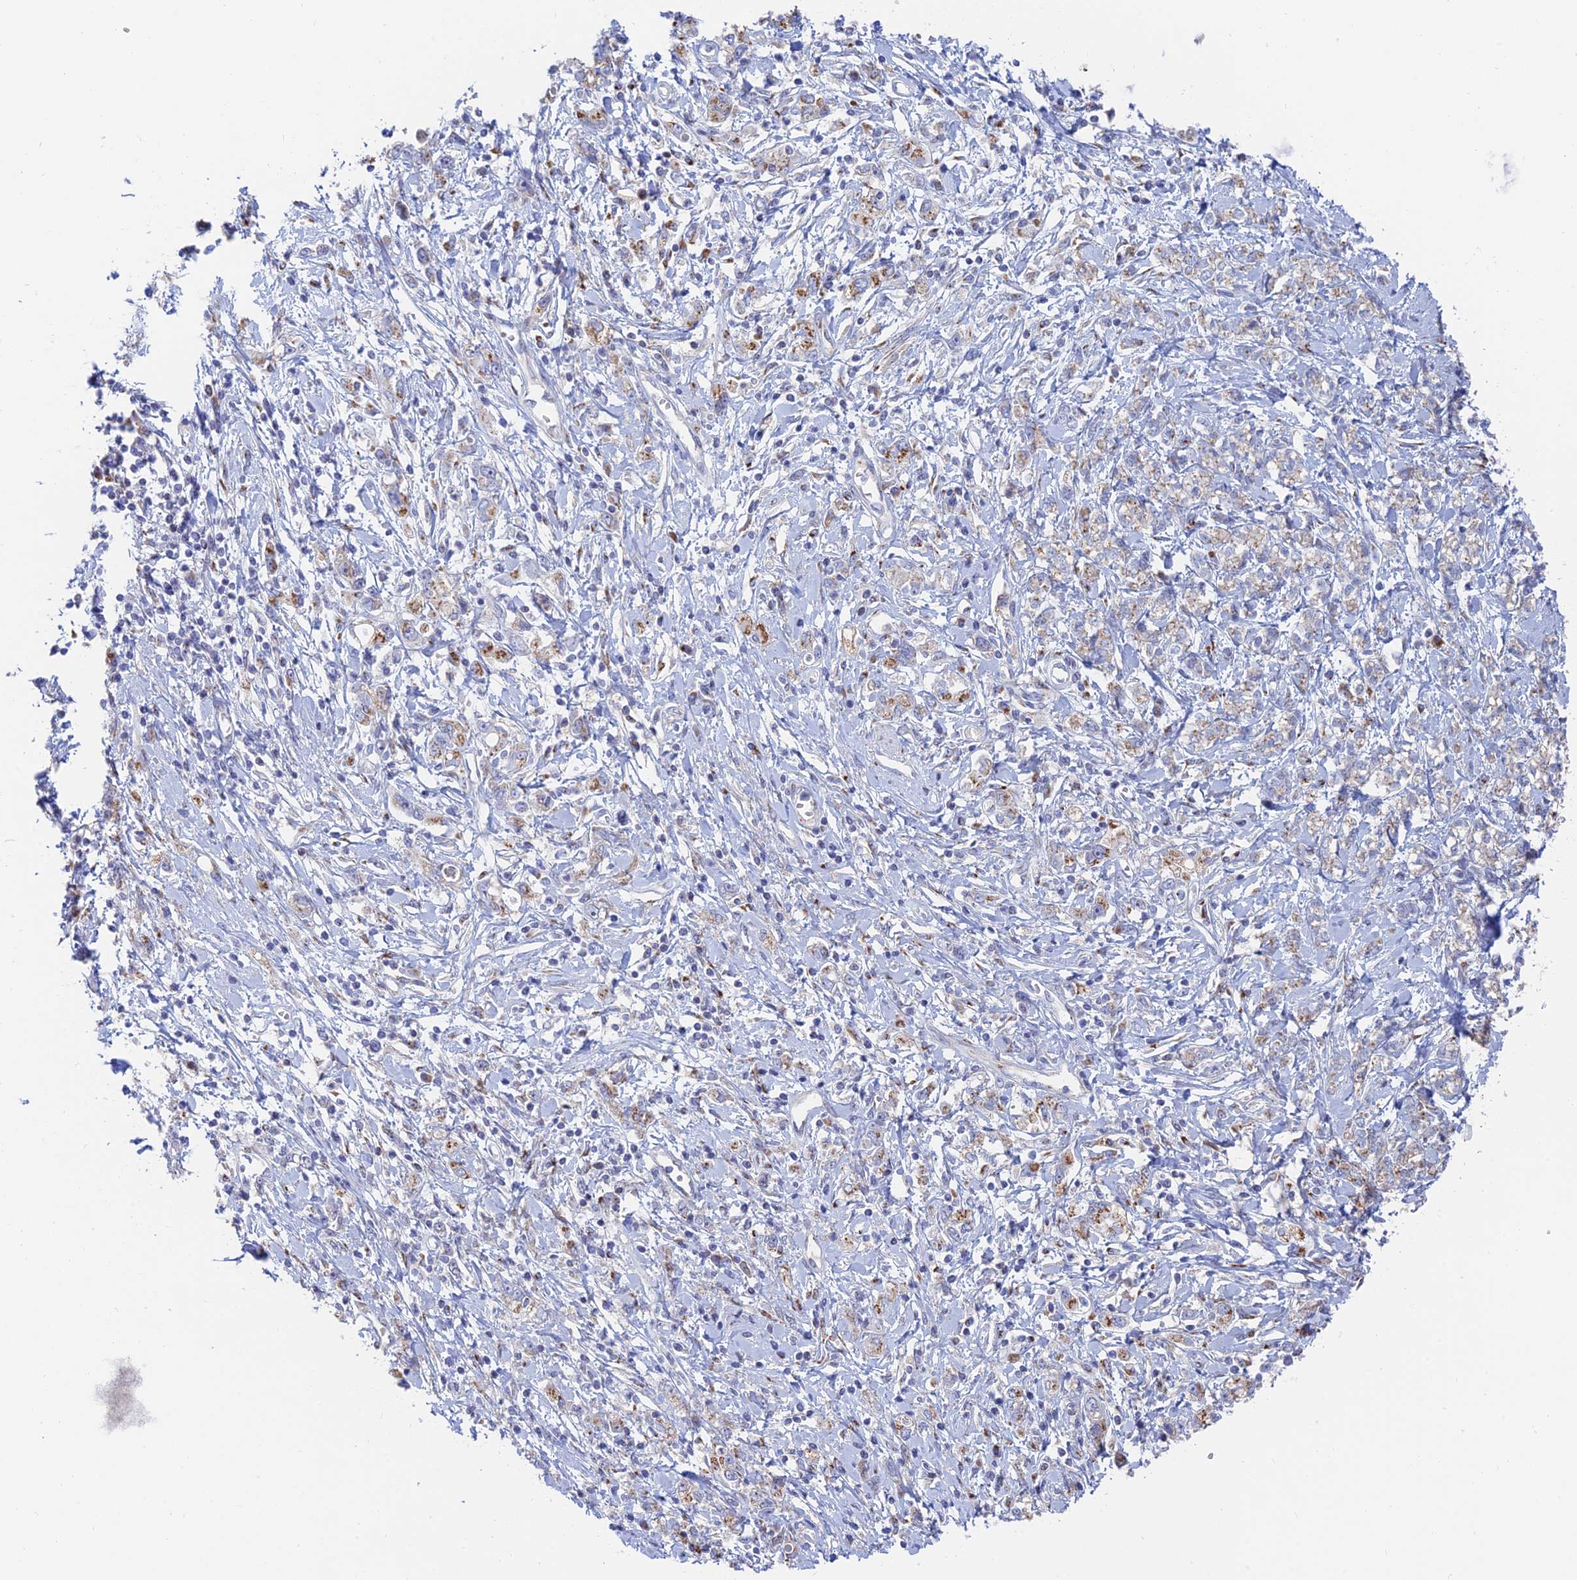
{"staining": {"intensity": "moderate", "quantity": "25%-75%", "location": "cytoplasmic/membranous"}, "tissue": "stomach cancer", "cell_type": "Tumor cells", "image_type": "cancer", "snomed": [{"axis": "morphology", "description": "Adenocarcinoma, NOS"}, {"axis": "topography", "description": "Stomach"}], "caption": "Immunohistochemical staining of adenocarcinoma (stomach) exhibits medium levels of moderate cytoplasmic/membranous staining in about 25%-75% of tumor cells. Using DAB (brown) and hematoxylin (blue) stains, captured at high magnification using brightfield microscopy.", "gene": "HS2ST1", "patient": {"sex": "female", "age": 76}}